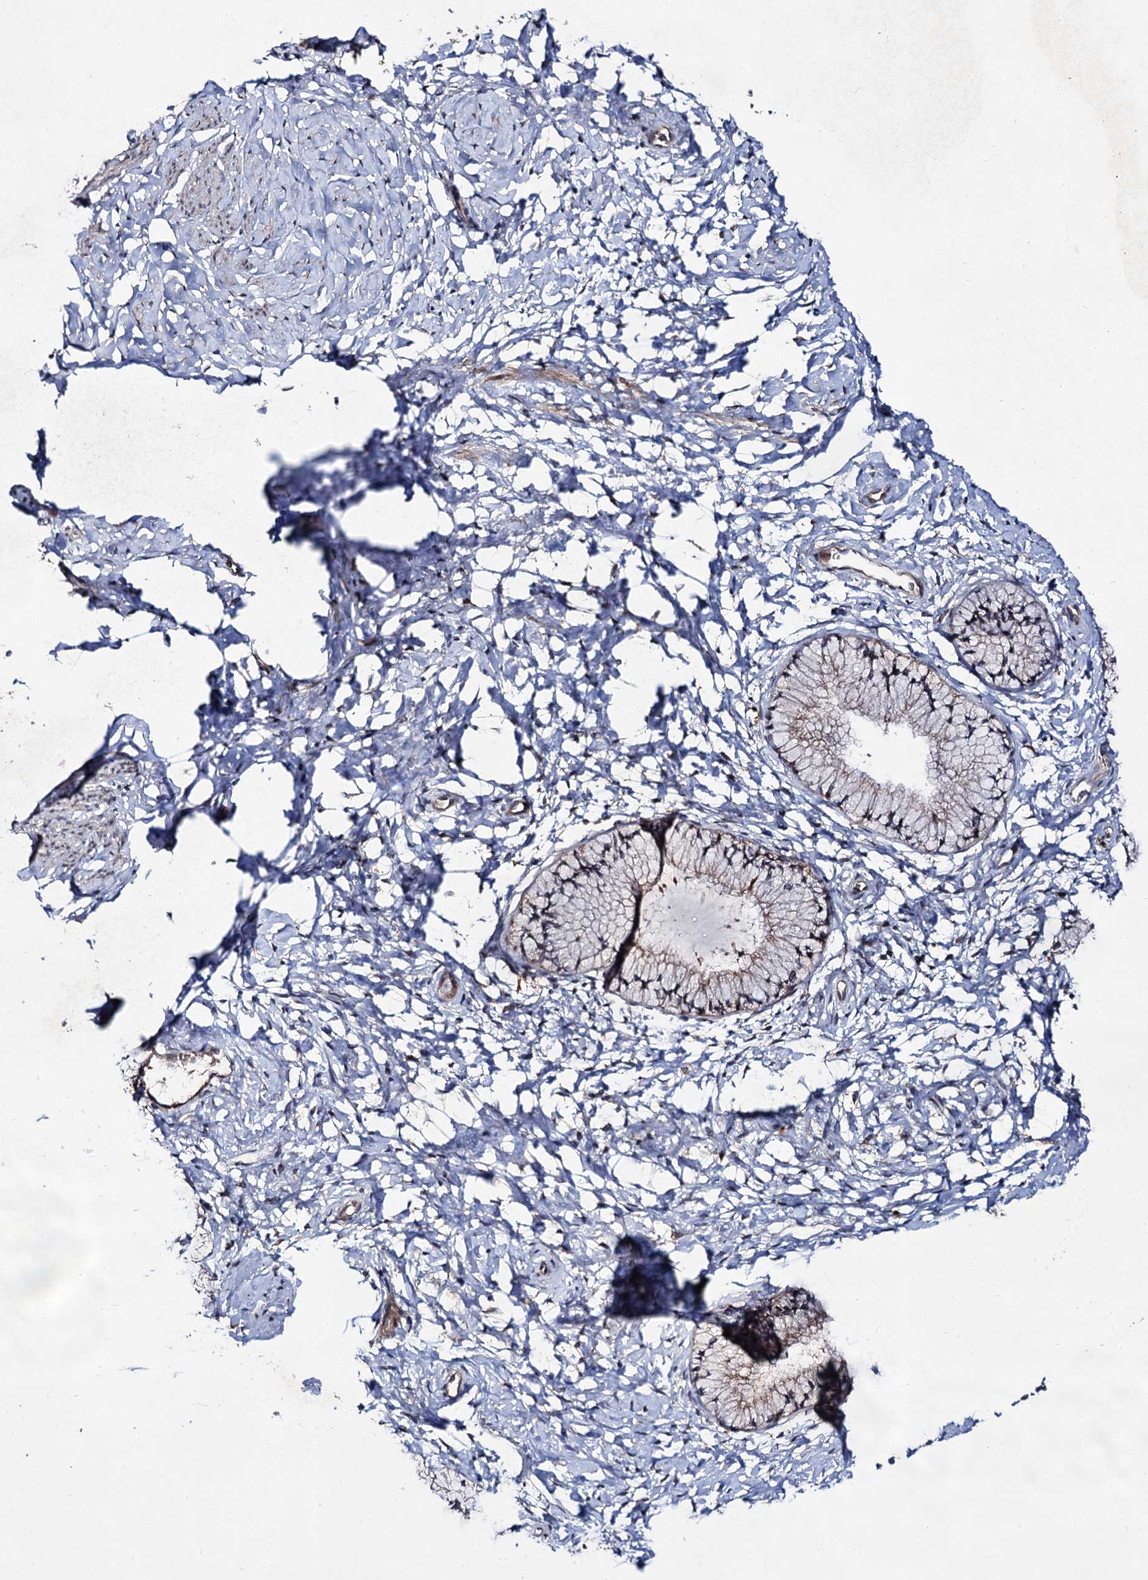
{"staining": {"intensity": "weak", "quantity": "<25%", "location": "cytoplasmic/membranous"}, "tissue": "cervix", "cell_type": "Glandular cells", "image_type": "normal", "snomed": [{"axis": "morphology", "description": "Normal tissue, NOS"}, {"axis": "topography", "description": "Cervix"}], "caption": "The immunohistochemistry photomicrograph has no significant expression in glandular cells of cervix.", "gene": "NAA25", "patient": {"sex": "female", "age": 33}}